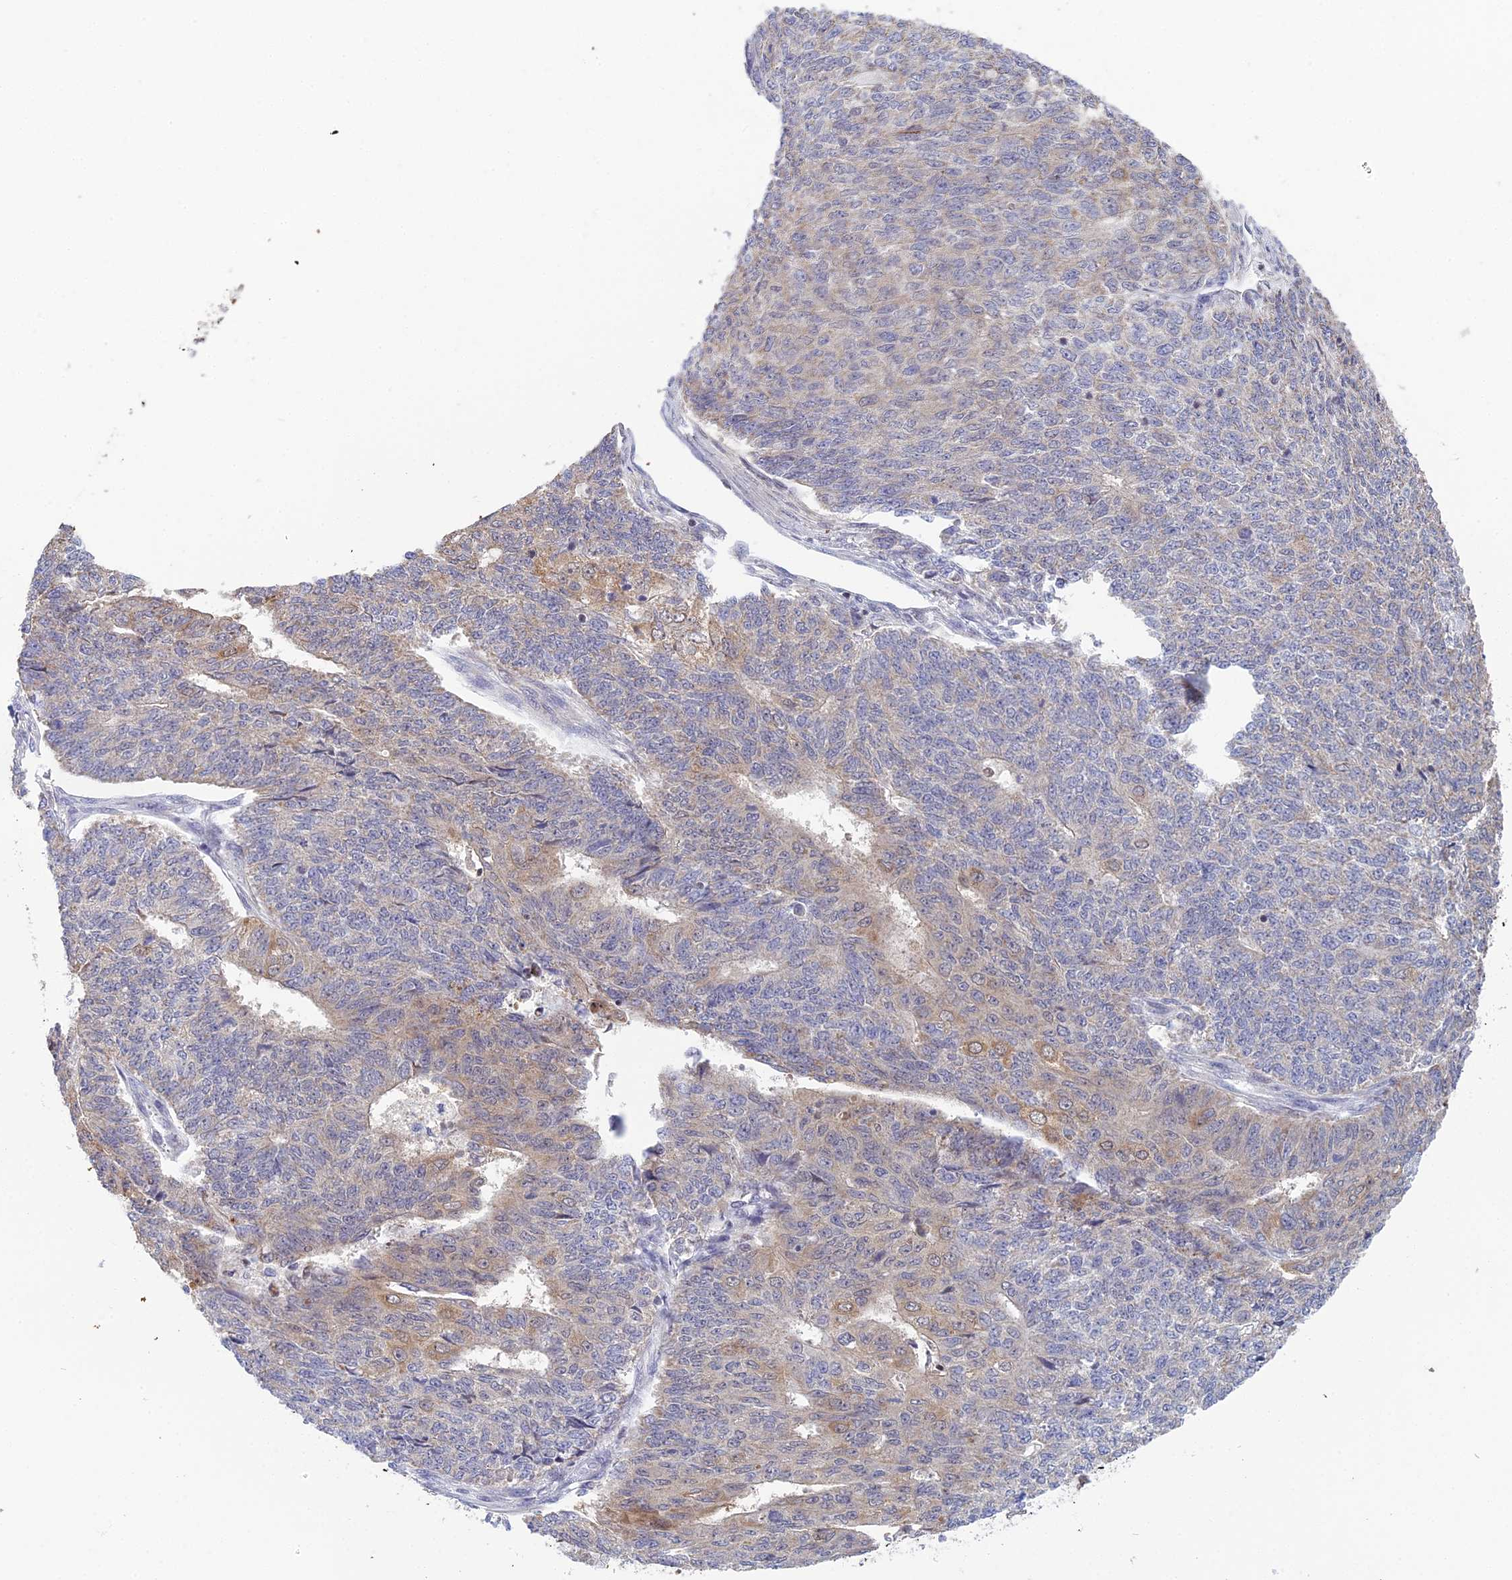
{"staining": {"intensity": "weak", "quantity": "<25%", "location": "cytoplasmic/membranous"}, "tissue": "endometrial cancer", "cell_type": "Tumor cells", "image_type": "cancer", "snomed": [{"axis": "morphology", "description": "Adenocarcinoma, NOS"}, {"axis": "topography", "description": "Endometrium"}], "caption": "A high-resolution image shows immunohistochemistry staining of adenocarcinoma (endometrial), which displays no significant expression in tumor cells.", "gene": "ELOA2", "patient": {"sex": "female", "age": 32}}